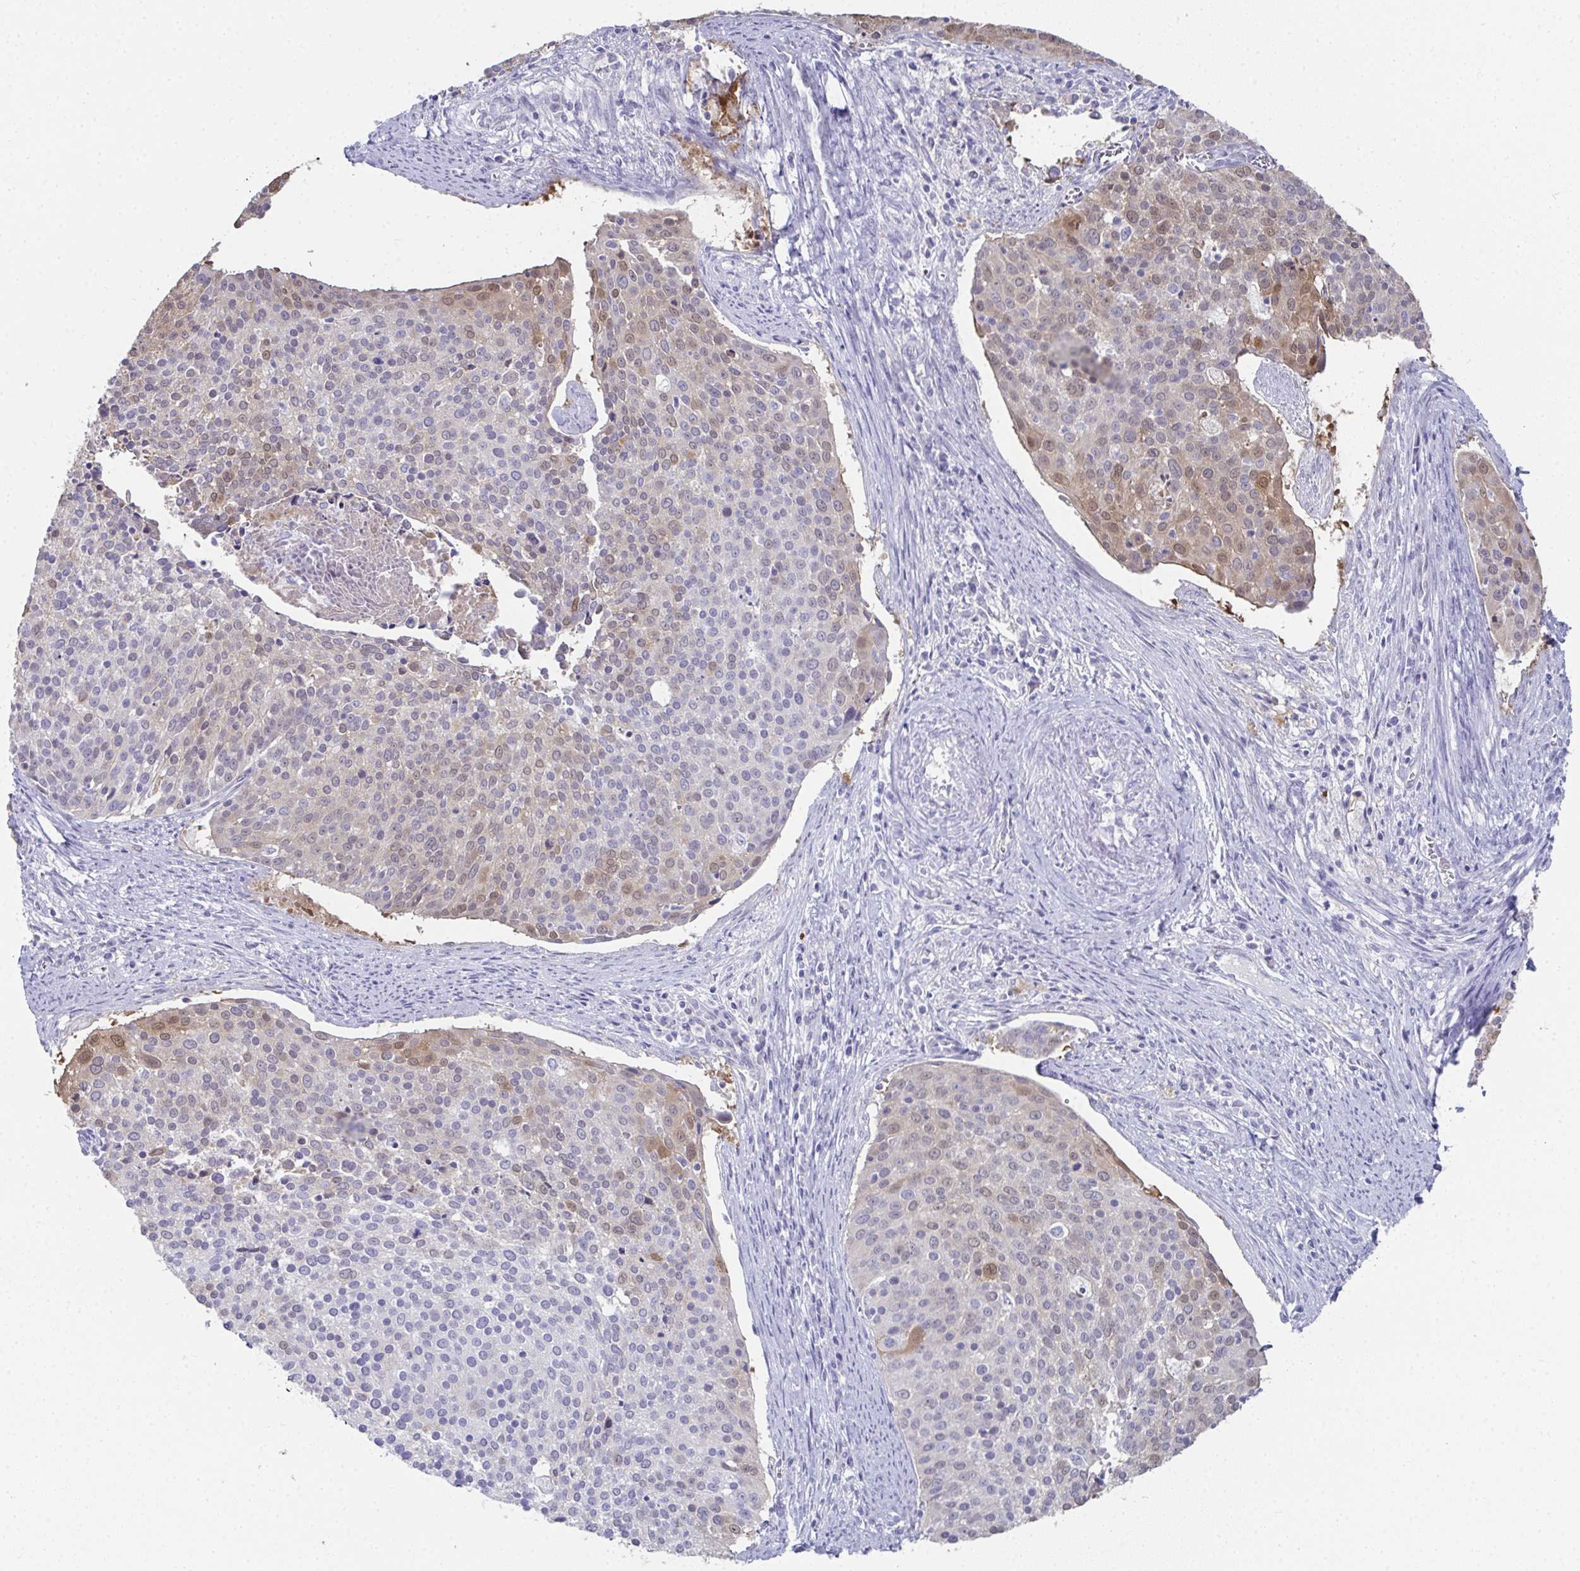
{"staining": {"intensity": "weak", "quantity": "<25%", "location": "cytoplasmic/membranous,nuclear"}, "tissue": "cervical cancer", "cell_type": "Tumor cells", "image_type": "cancer", "snomed": [{"axis": "morphology", "description": "Squamous cell carcinoma, NOS"}, {"axis": "topography", "description": "Cervix"}], "caption": "Cervical cancer stained for a protein using immunohistochemistry (IHC) demonstrates no staining tumor cells.", "gene": "RBP1", "patient": {"sex": "female", "age": 39}}